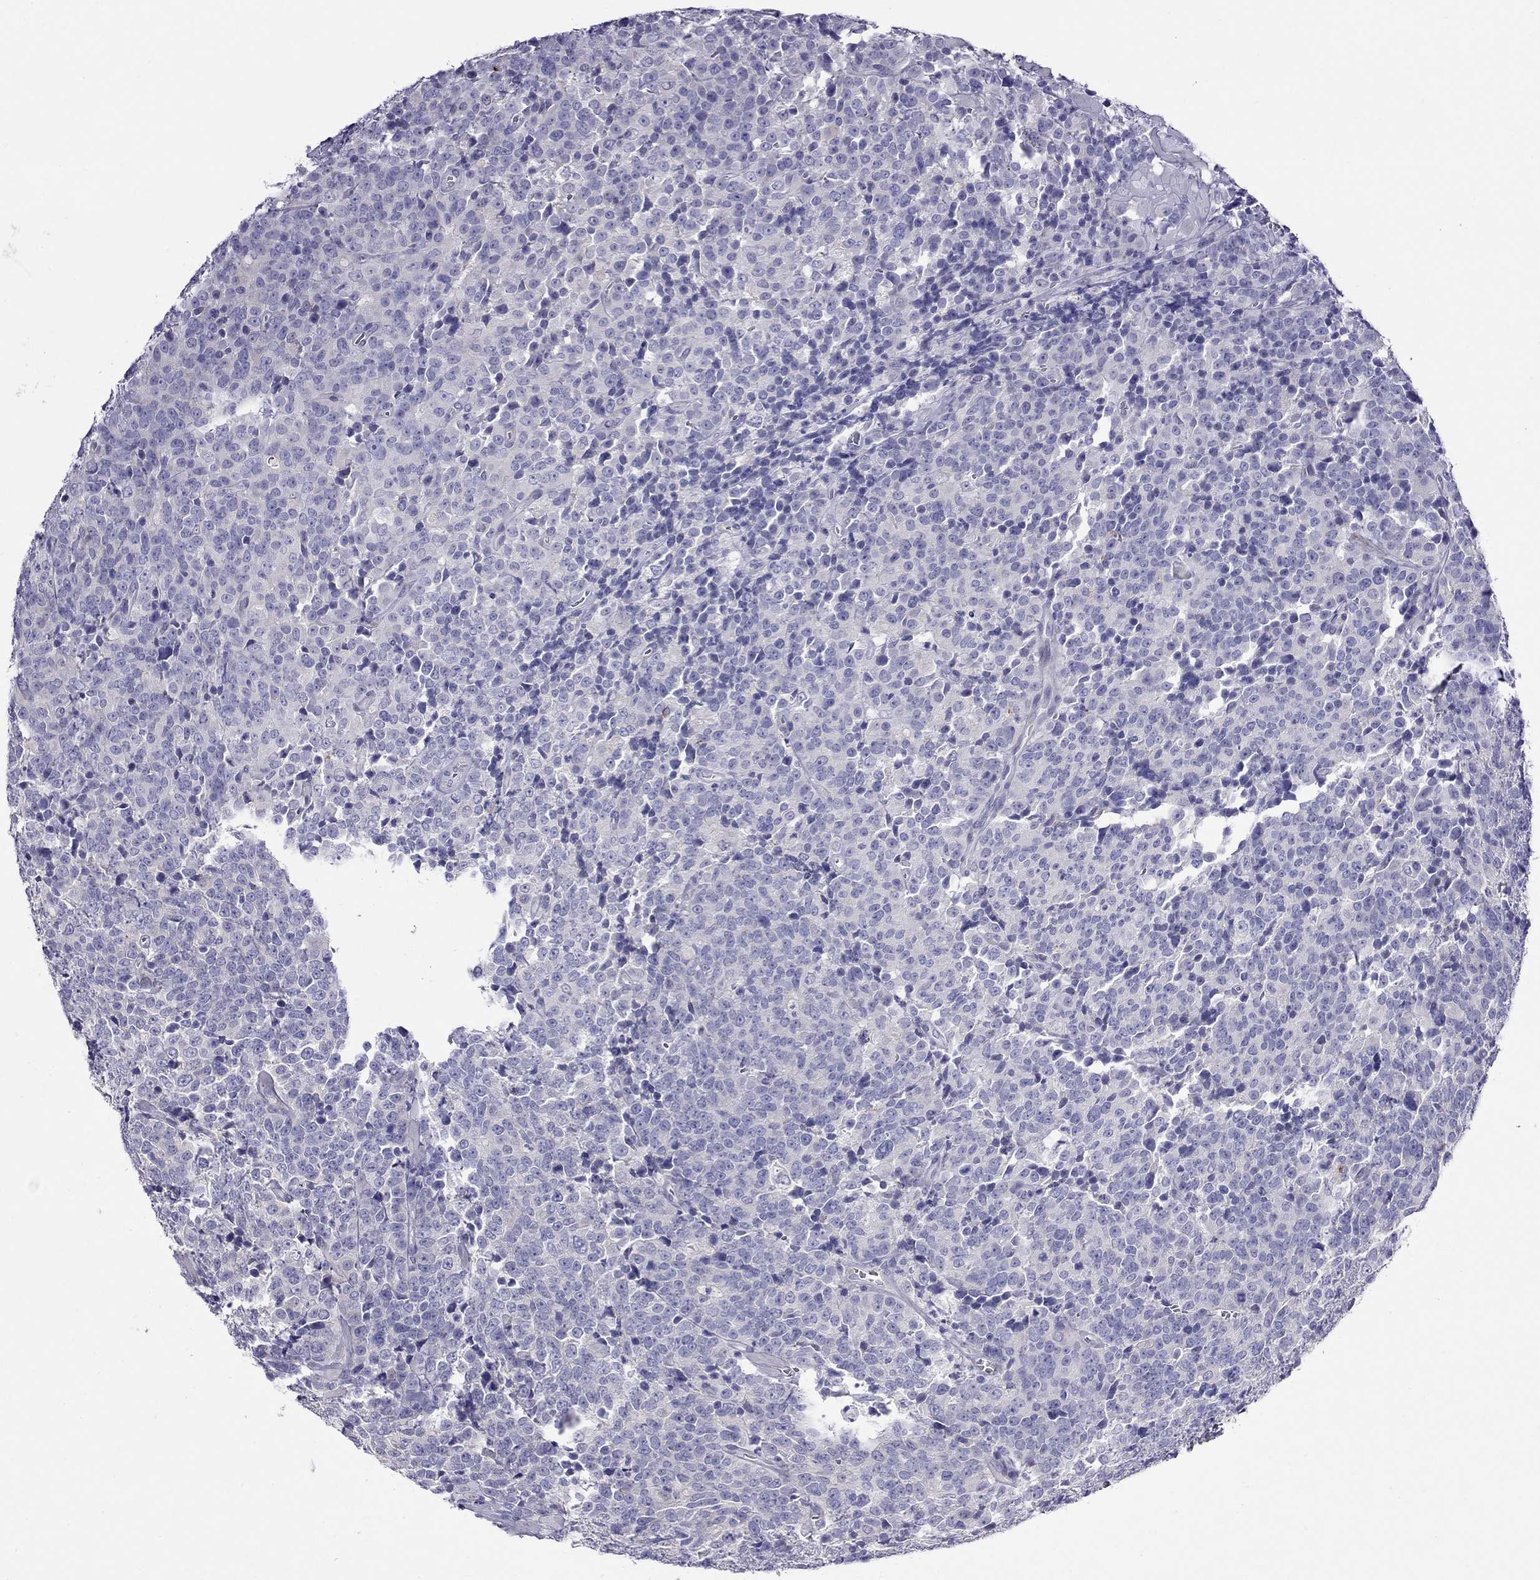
{"staining": {"intensity": "negative", "quantity": "none", "location": "none"}, "tissue": "prostate cancer", "cell_type": "Tumor cells", "image_type": "cancer", "snomed": [{"axis": "morphology", "description": "Adenocarcinoma, NOS"}, {"axis": "topography", "description": "Prostate"}], "caption": "IHC of prostate cancer reveals no staining in tumor cells.", "gene": "CPNE4", "patient": {"sex": "male", "age": 67}}